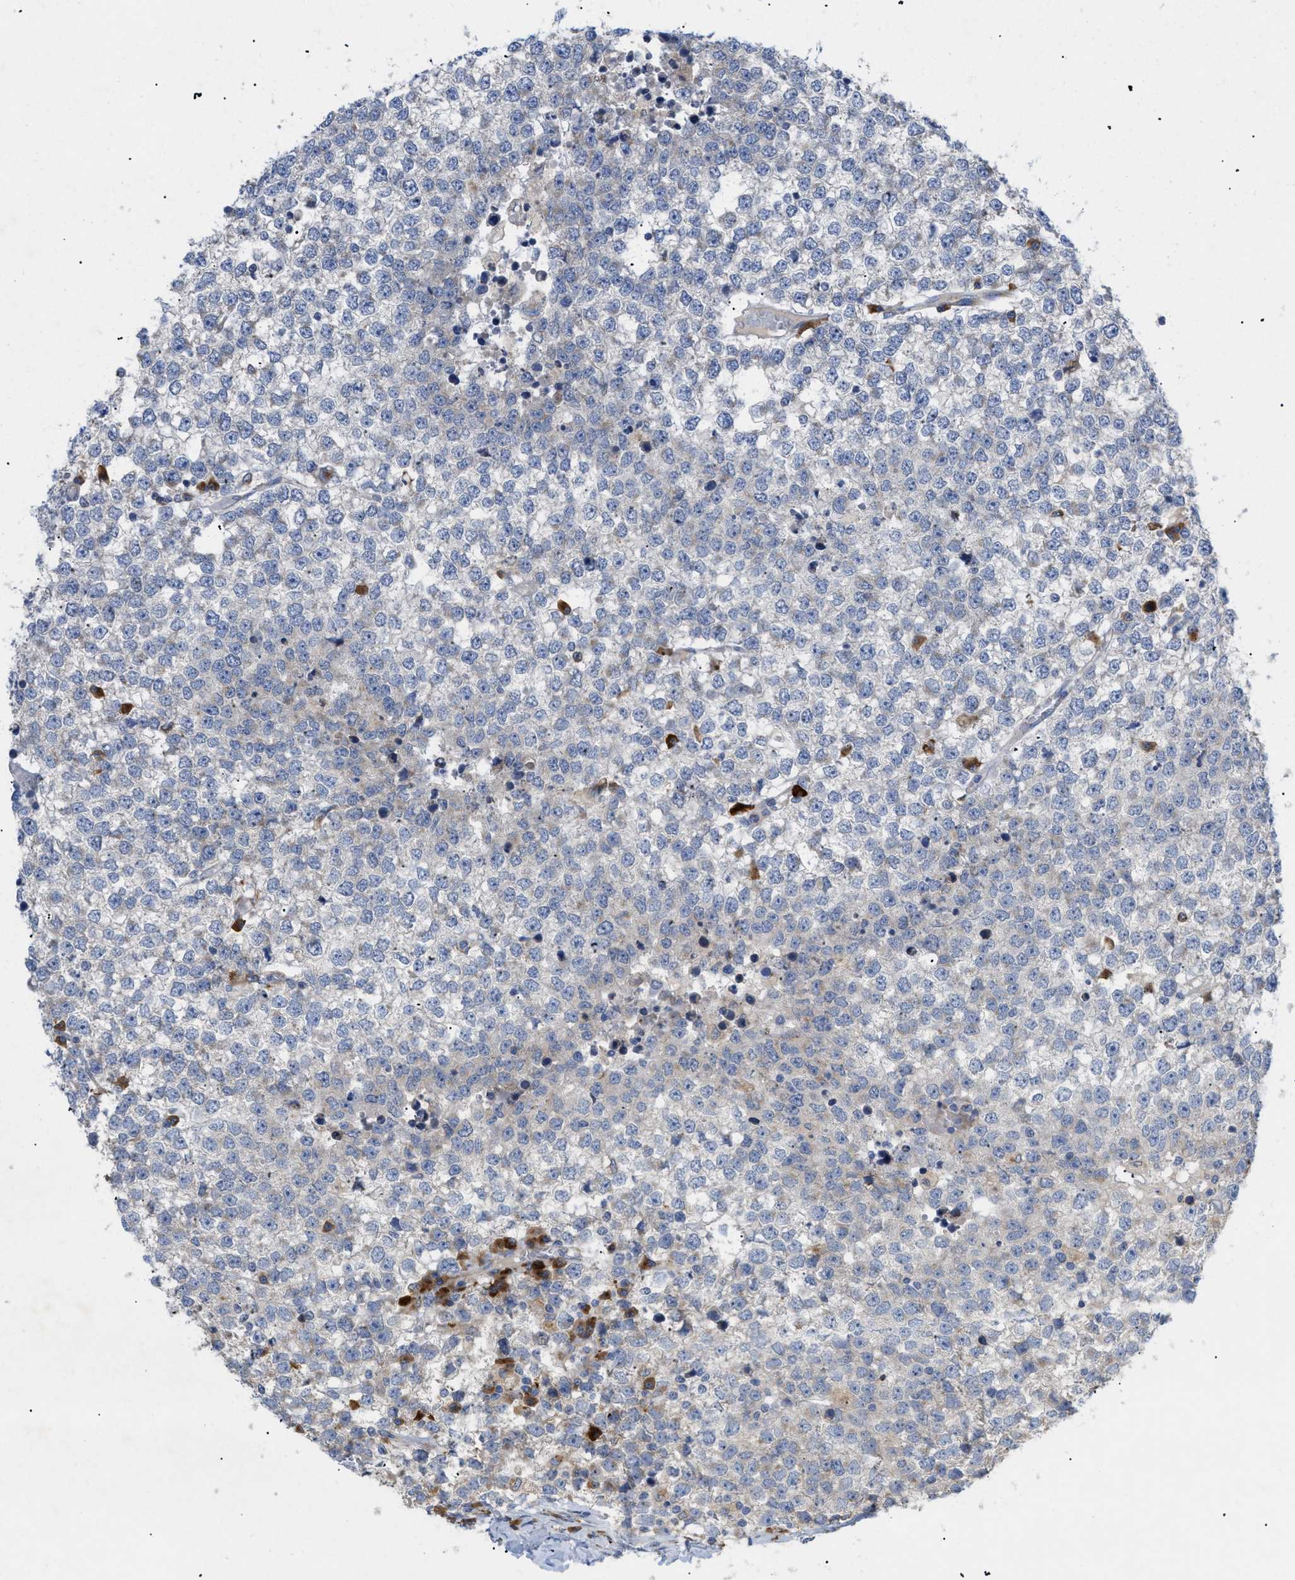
{"staining": {"intensity": "negative", "quantity": "none", "location": "none"}, "tissue": "testis cancer", "cell_type": "Tumor cells", "image_type": "cancer", "snomed": [{"axis": "morphology", "description": "Seminoma, NOS"}, {"axis": "topography", "description": "Testis"}], "caption": "This is an immunohistochemistry micrograph of human seminoma (testis). There is no staining in tumor cells.", "gene": "SLC50A1", "patient": {"sex": "male", "age": 65}}